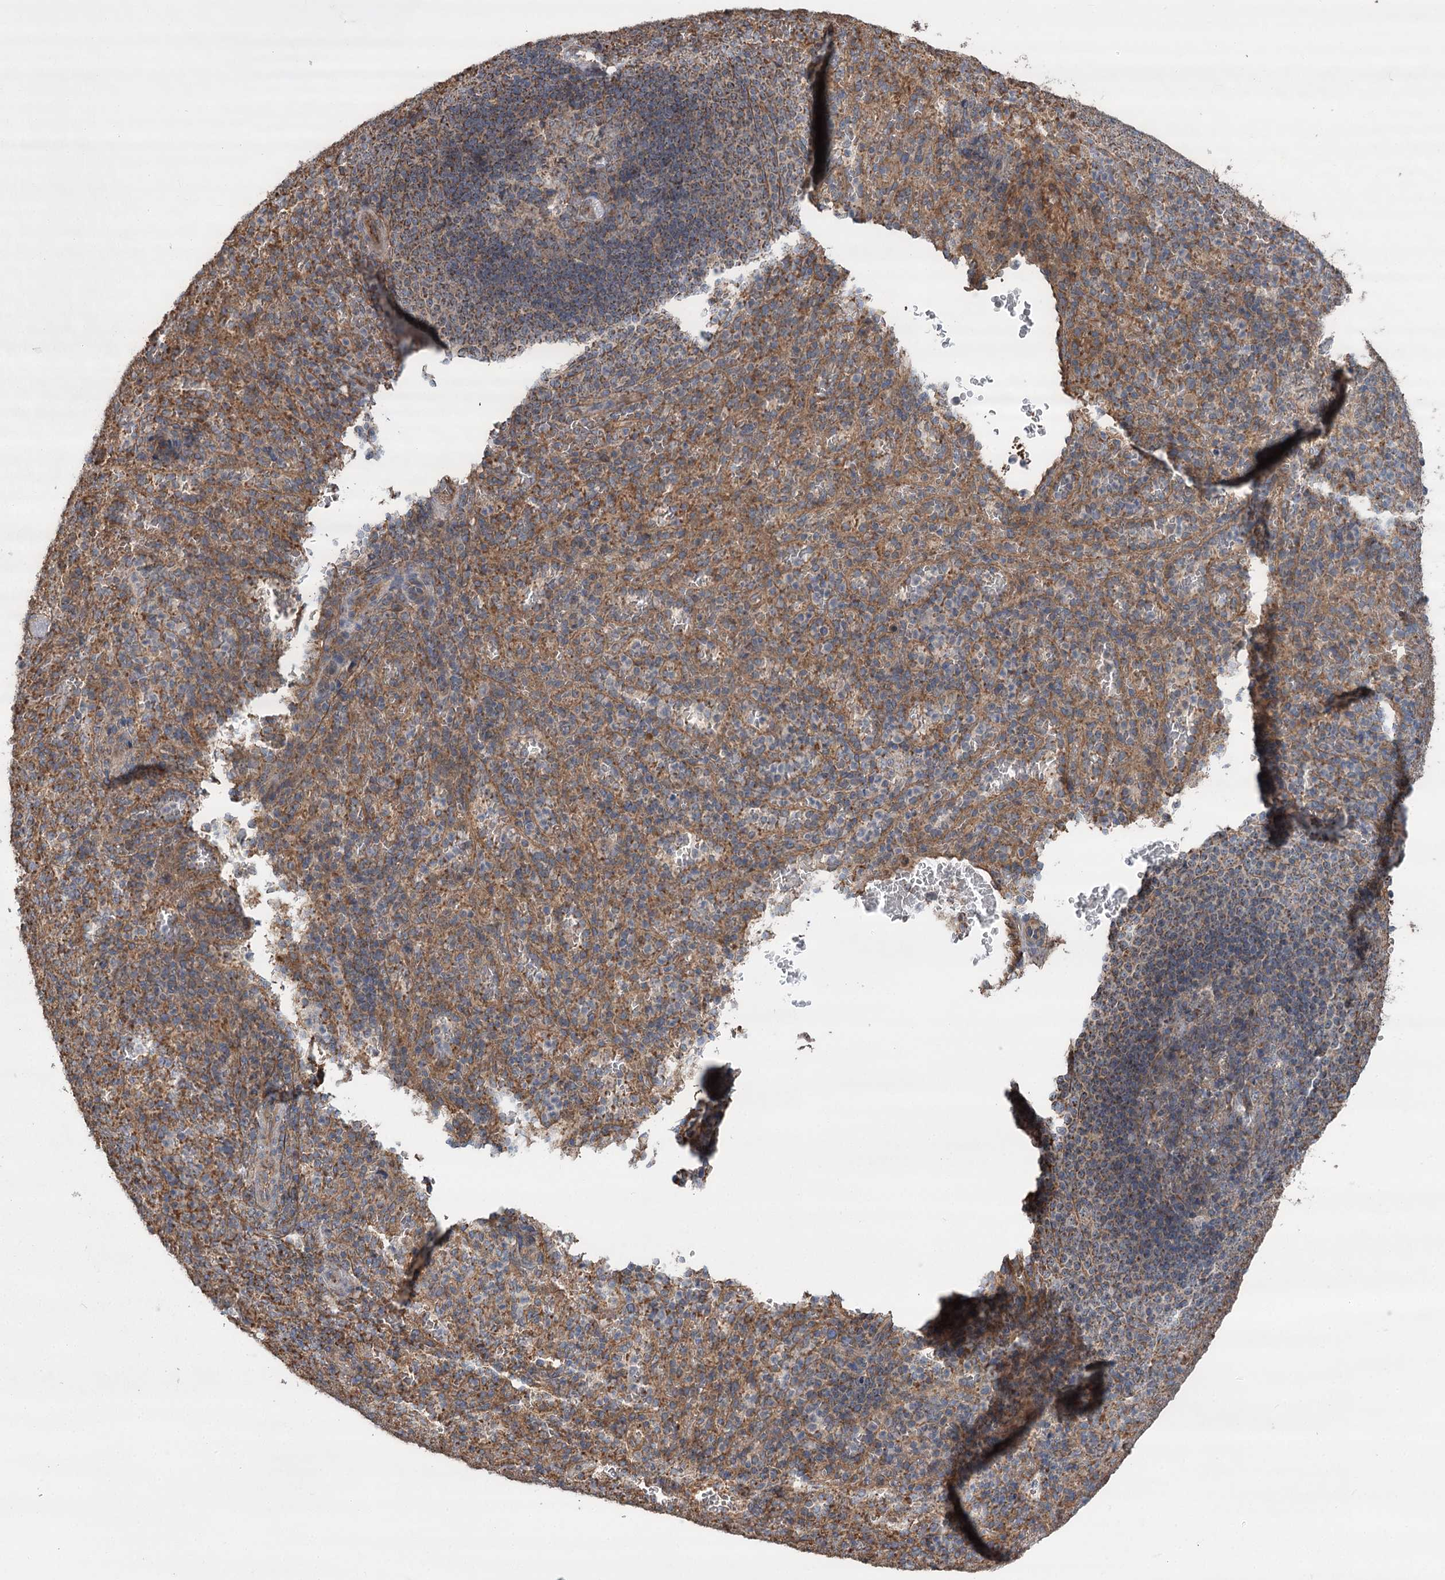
{"staining": {"intensity": "moderate", "quantity": ">75%", "location": "cytoplasmic/membranous"}, "tissue": "spleen", "cell_type": "Cells in red pulp", "image_type": "normal", "snomed": [{"axis": "morphology", "description": "Normal tissue, NOS"}, {"axis": "topography", "description": "Spleen"}], "caption": "An IHC image of benign tissue is shown. Protein staining in brown labels moderate cytoplasmic/membranous positivity in spleen within cells in red pulp.", "gene": "RWDD4", "patient": {"sex": "female", "age": 21}}